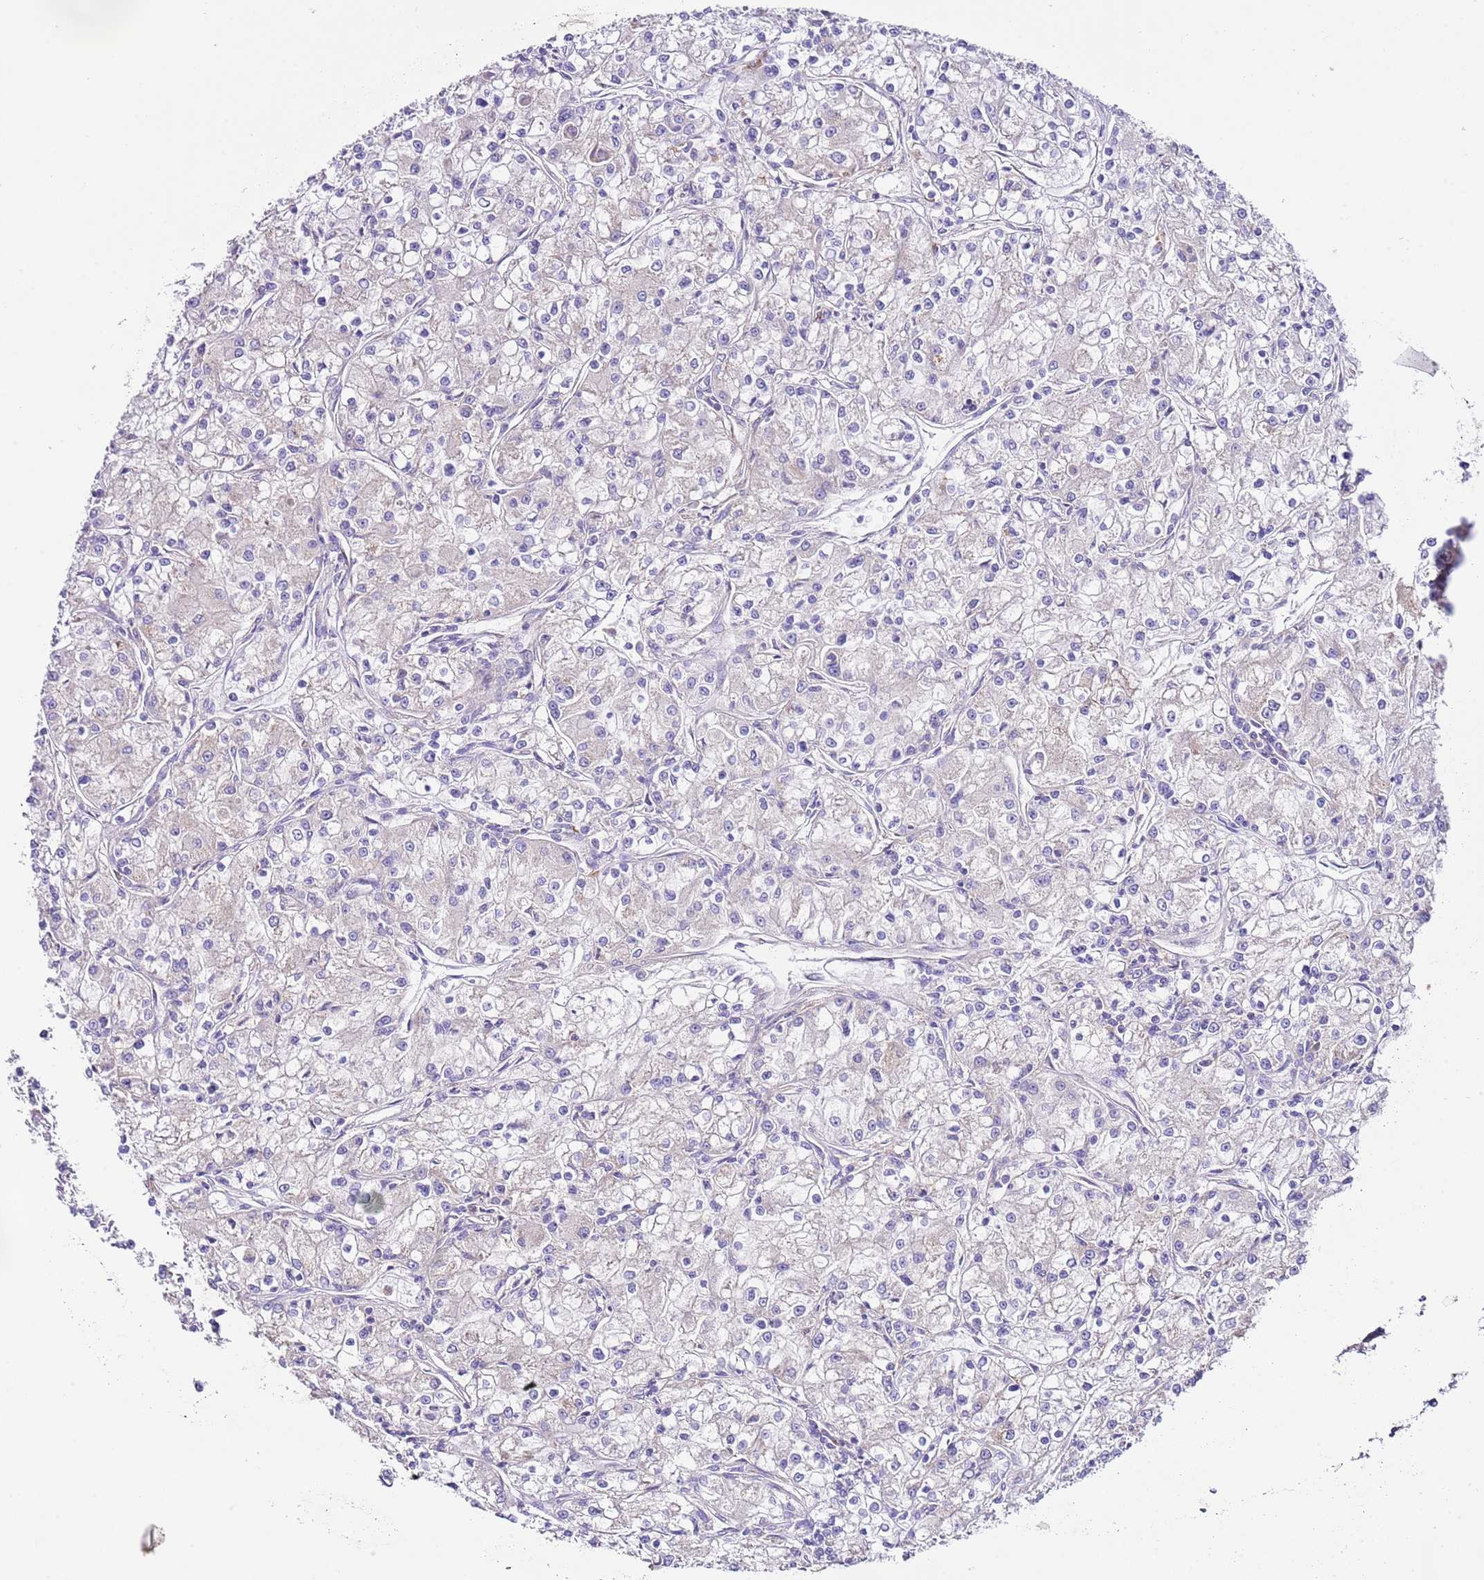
{"staining": {"intensity": "negative", "quantity": "none", "location": "none"}, "tissue": "renal cancer", "cell_type": "Tumor cells", "image_type": "cancer", "snomed": [{"axis": "morphology", "description": "Adenocarcinoma, NOS"}, {"axis": "topography", "description": "Kidney"}], "caption": "The photomicrograph demonstrates no significant positivity in tumor cells of renal adenocarcinoma. (DAB (3,3'-diaminobenzidine) immunohistochemistry (IHC) with hematoxylin counter stain).", "gene": "RPS10", "patient": {"sex": "female", "age": 59}}